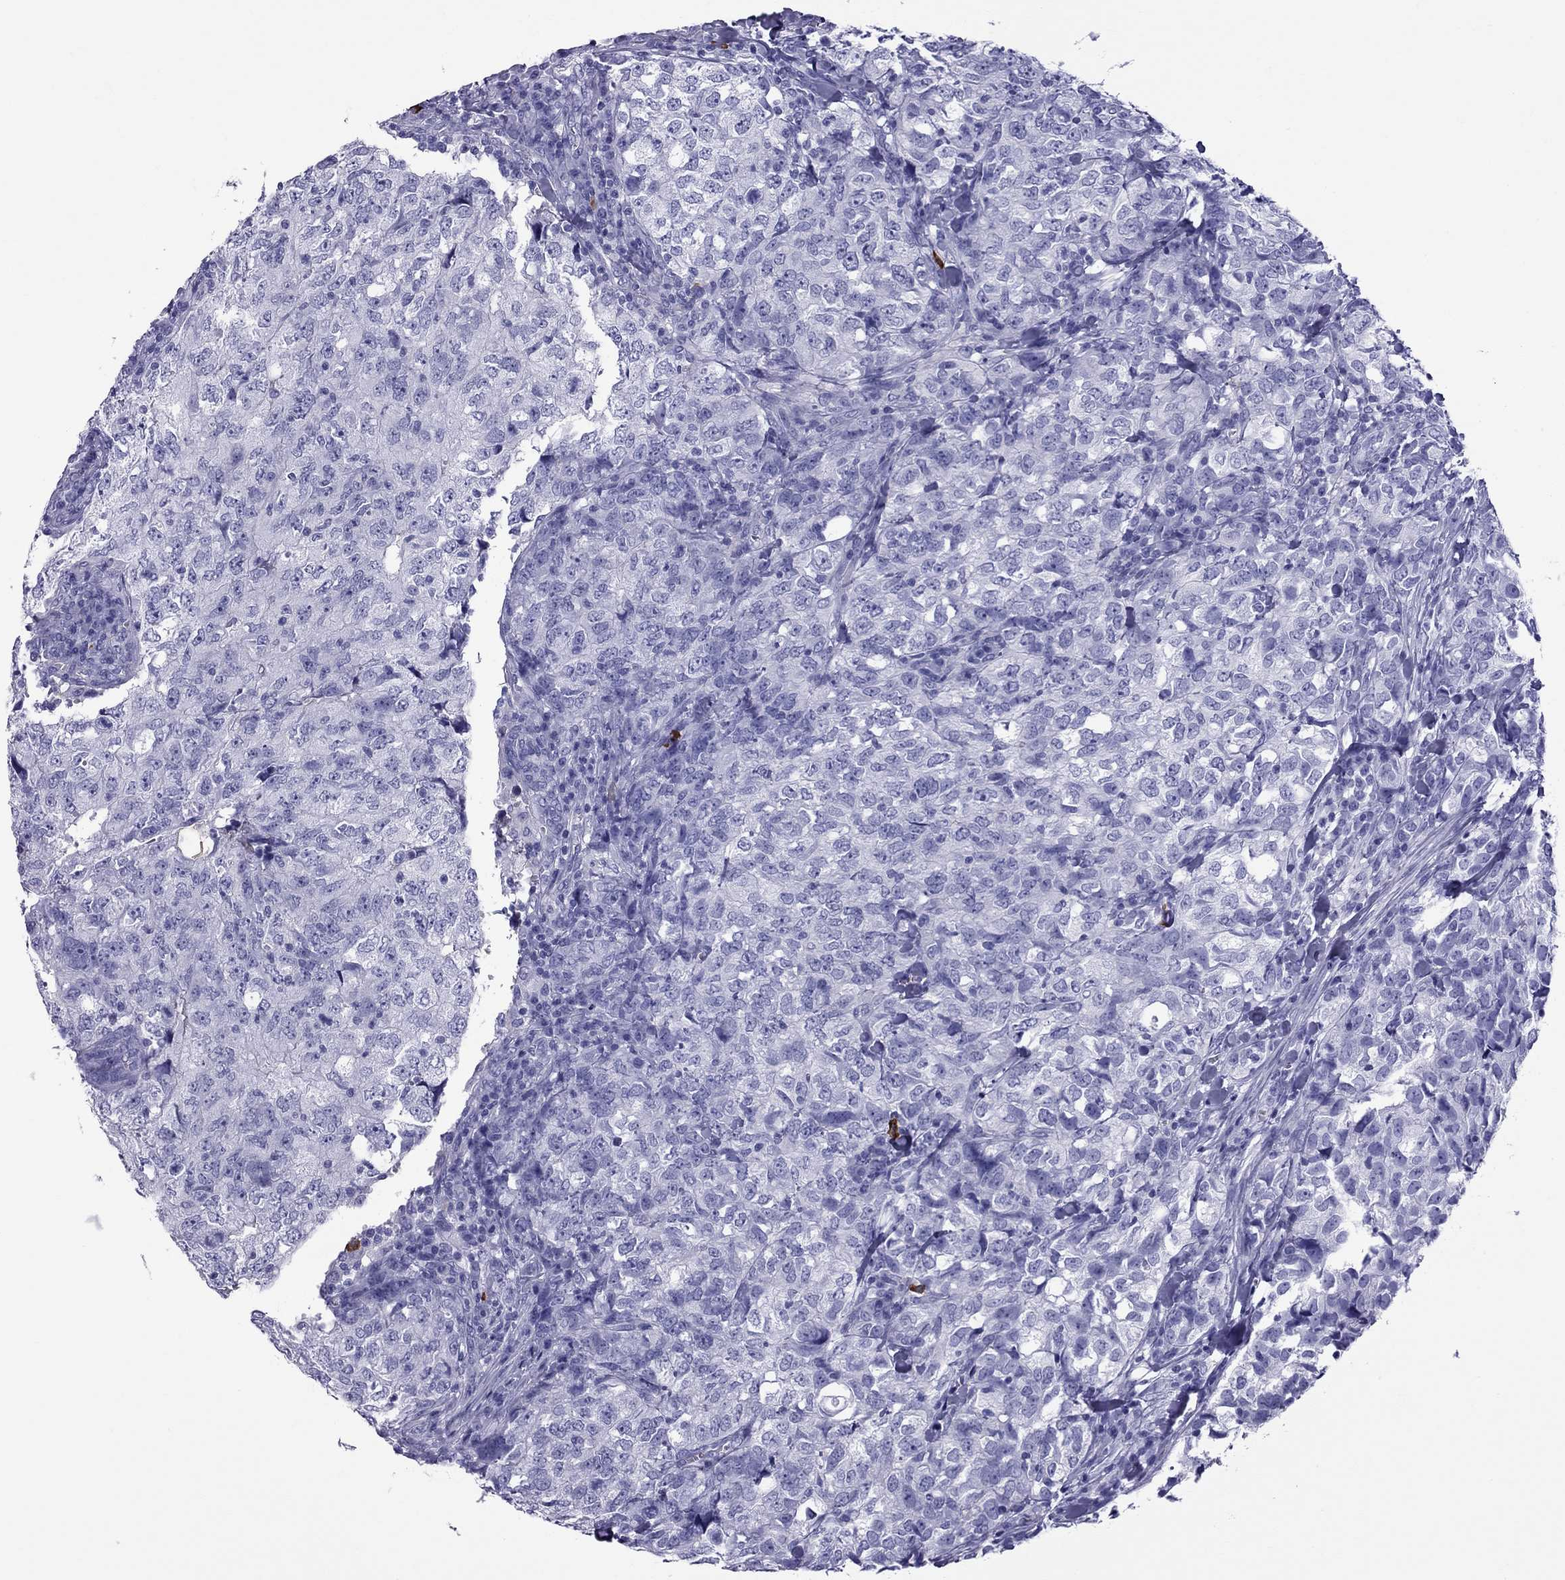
{"staining": {"intensity": "negative", "quantity": "none", "location": "none"}, "tissue": "breast cancer", "cell_type": "Tumor cells", "image_type": "cancer", "snomed": [{"axis": "morphology", "description": "Duct carcinoma"}, {"axis": "topography", "description": "Breast"}], "caption": "This is an immunohistochemistry (IHC) histopathology image of breast infiltrating ductal carcinoma. There is no expression in tumor cells.", "gene": "SCART1", "patient": {"sex": "female", "age": 30}}